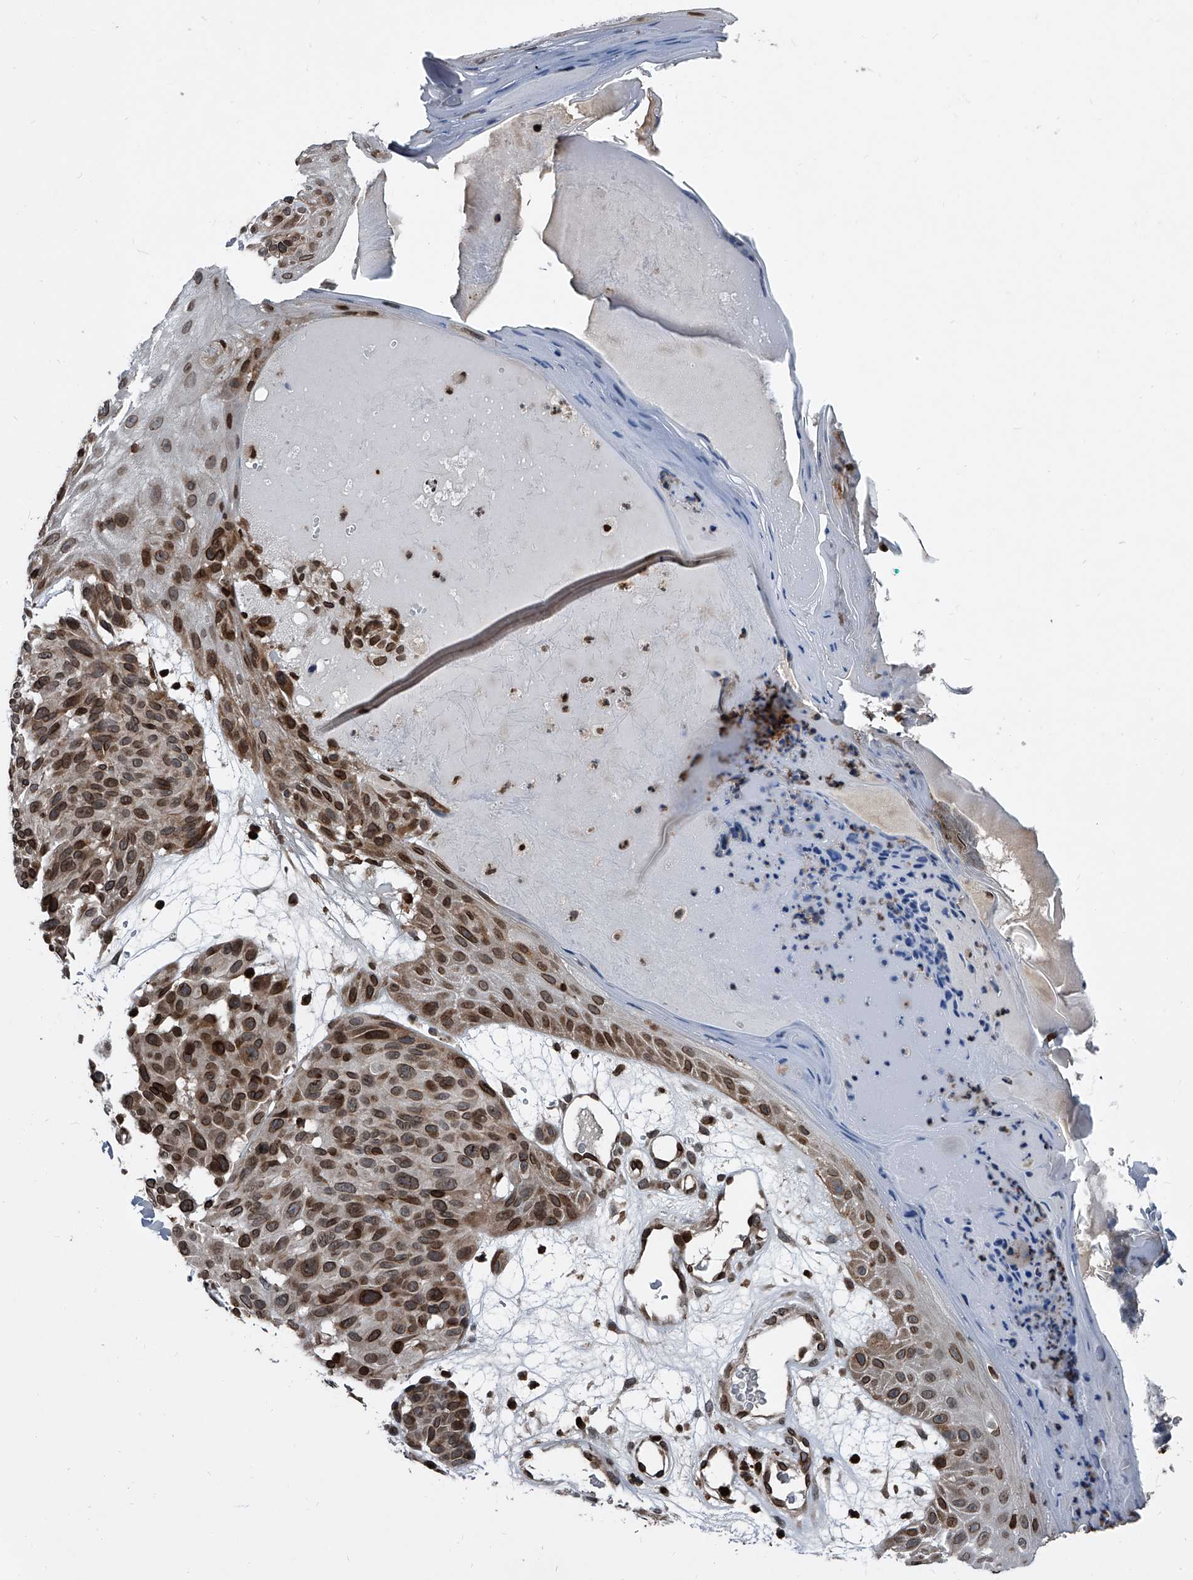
{"staining": {"intensity": "moderate", "quantity": ">75%", "location": "cytoplasmic/membranous,nuclear"}, "tissue": "melanoma", "cell_type": "Tumor cells", "image_type": "cancer", "snomed": [{"axis": "morphology", "description": "Malignant melanoma, NOS"}, {"axis": "topography", "description": "Skin"}], "caption": "Brown immunohistochemical staining in malignant melanoma displays moderate cytoplasmic/membranous and nuclear staining in approximately >75% of tumor cells.", "gene": "PHF20", "patient": {"sex": "male", "age": 83}}